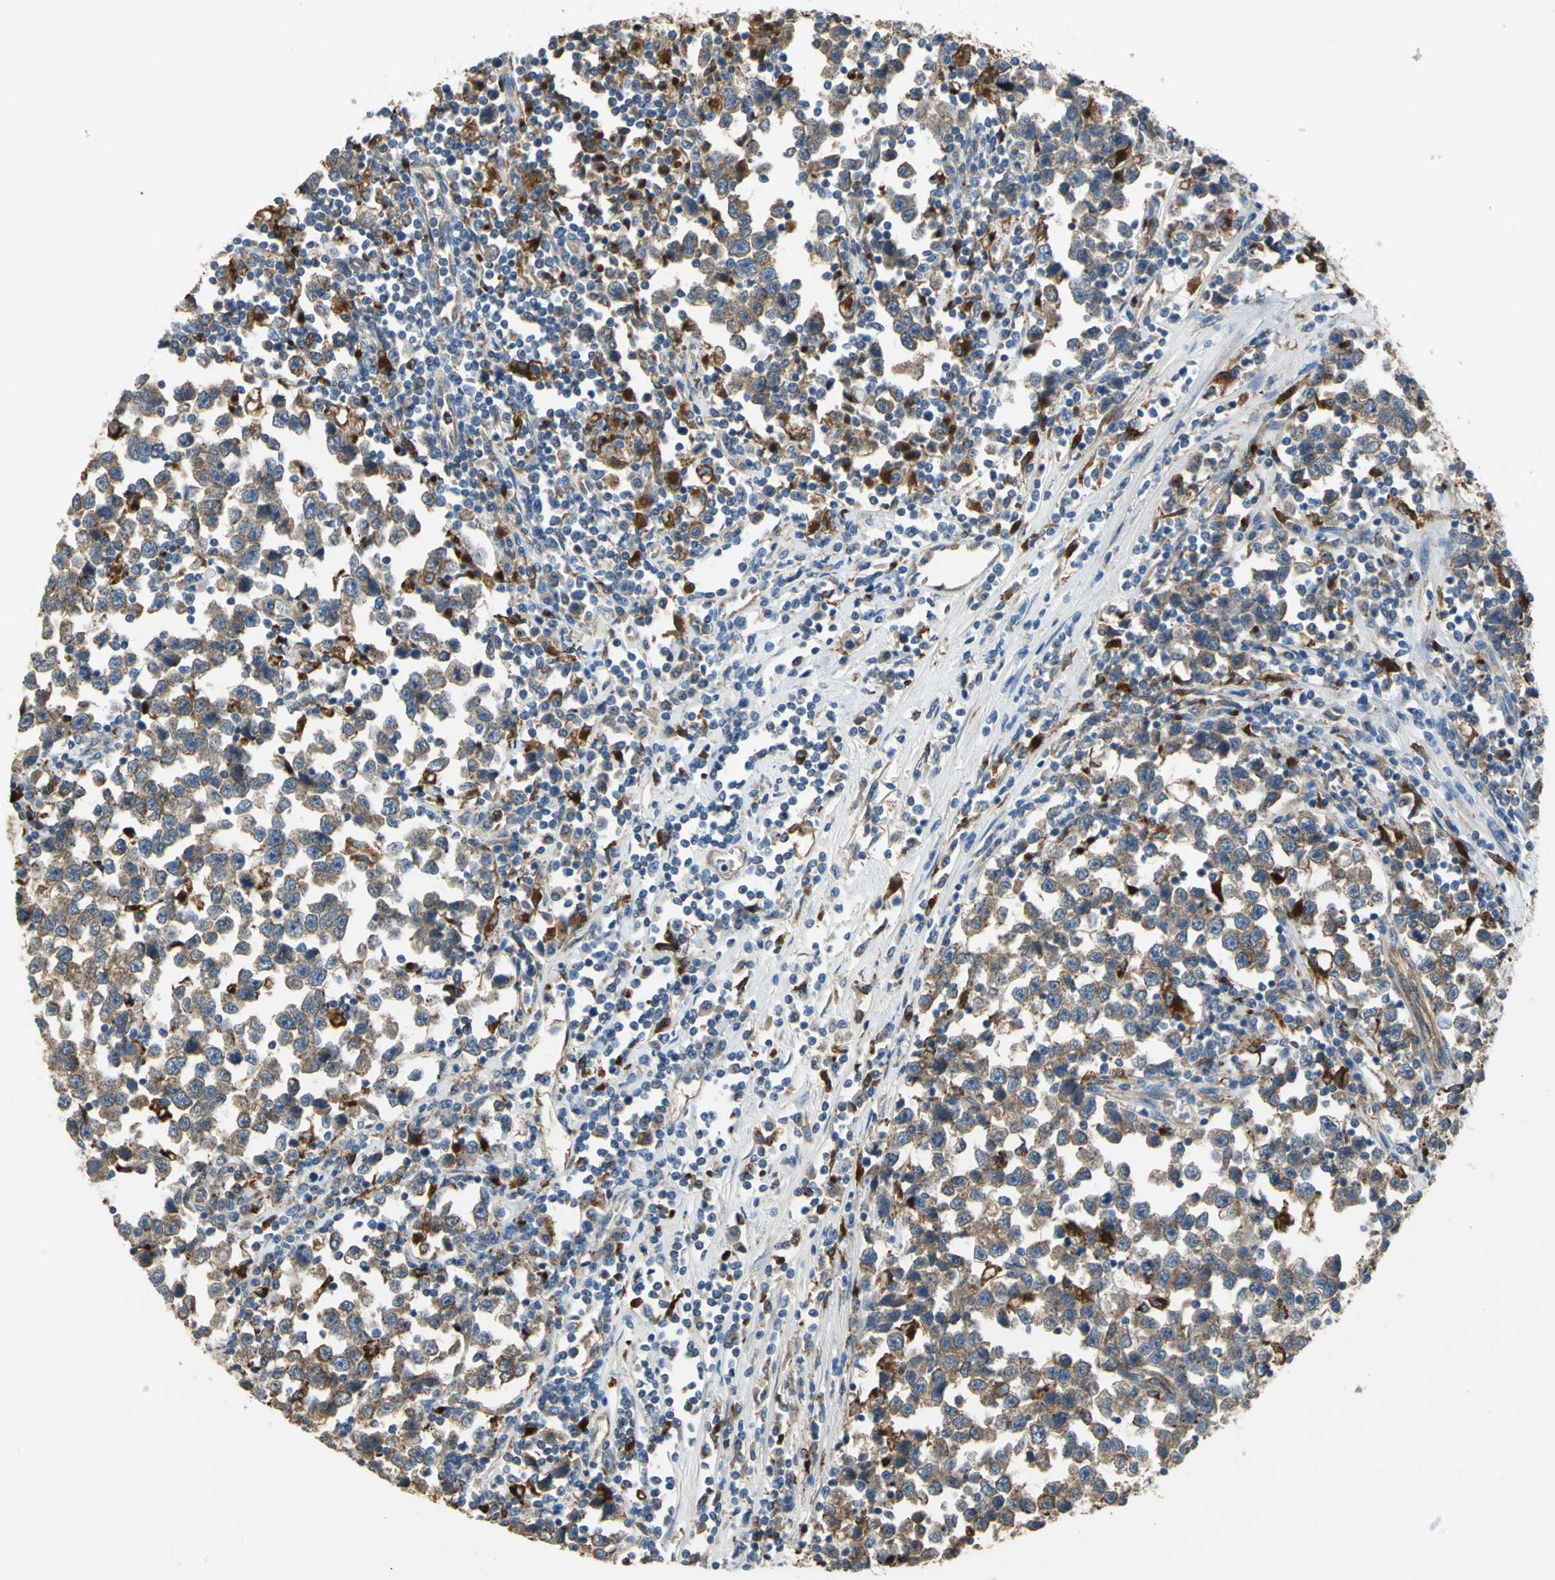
{"staining": {"intensity": "moderate", "quantity": "25%-75%", "location": "cytoplasmic/membranous"}, "tissue": "testis cancer", "cell_type": "Tumor cells", "image_type": "cancer", "snomed": [{"axis": "morphology", "description": "Seminoma, NOS"}, {"axis": "topography", "description": "Testis"}], "caption": "A medium amount of moderate cytoplasmic/membranous expression is present in approximately 25%-75% of tumor cells in testis seminoma tissue.", "gene": "DIAPH2", "patient": {"sex": "male", "age": 43}}